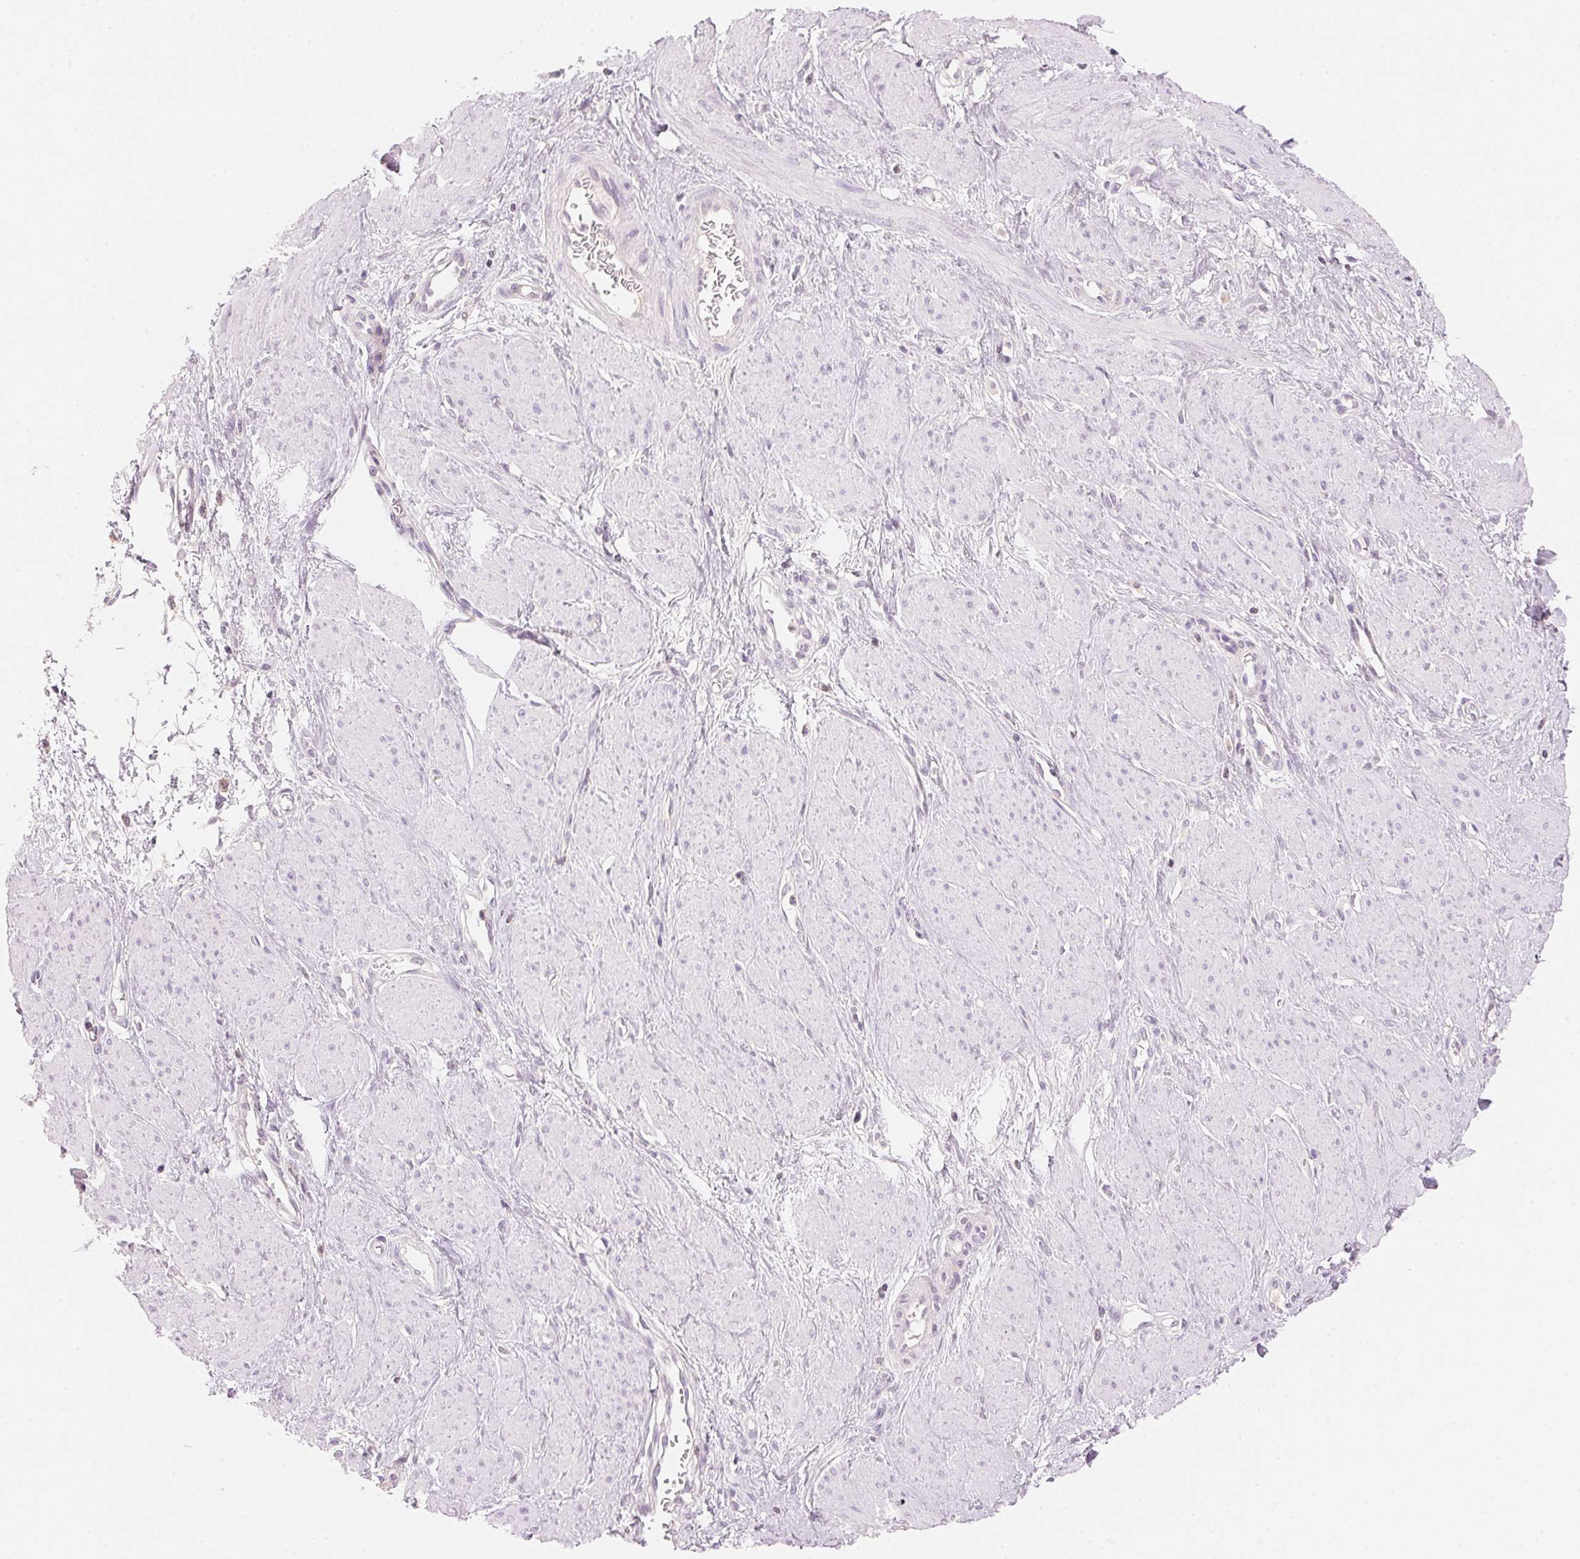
{"staining": {"intensity": "negative", "quantity": "none", "location": "none"}, "tissue": "smooth muscle", "cell_type": "Smooth muscle cells", "image_type": "normal", "snomed": [{"axis": "morphology", "description": "Normal tissue, NOS"}, {"axis": "topography", "description": "Smooth muscle"}, {"axis": "topography", "description": "Uterus"}], "caption": "Smooth muscle stained for a protein using immunohistochemistry (IHC) demonstrates no positivity smooth muscle cells.", "gene": "HOXB13", "patient": {"sex": "female", "age": 39}}